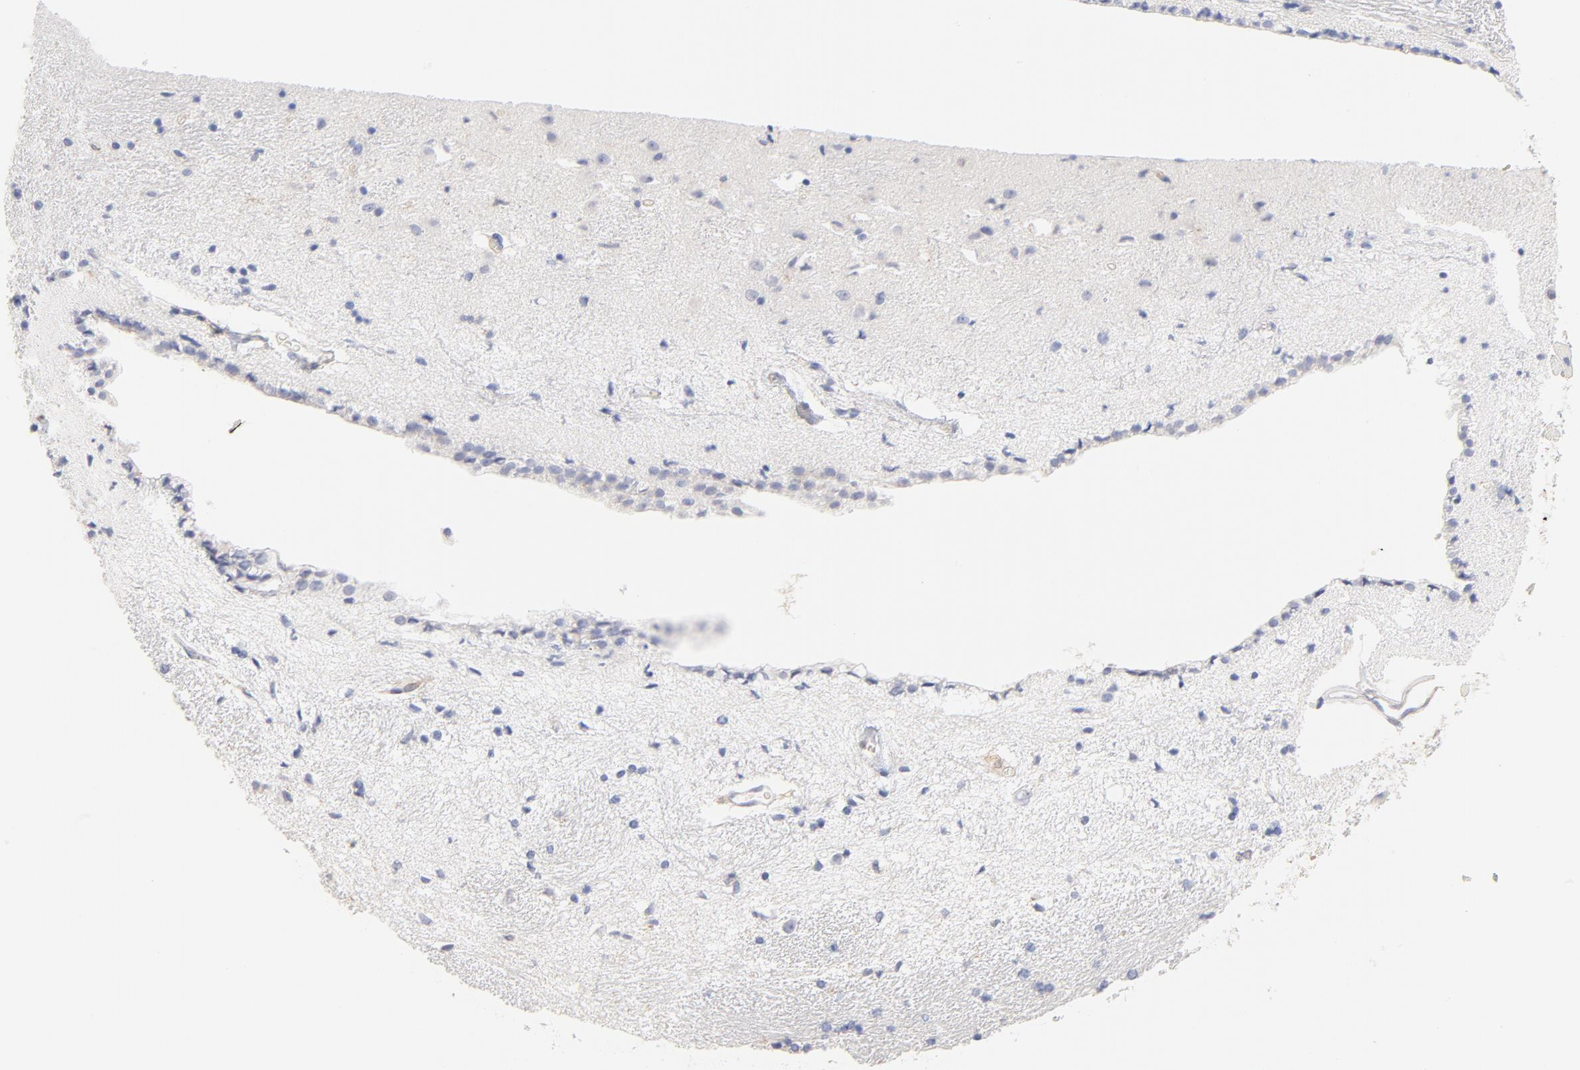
{"staining": {"intensity": "negative", "quantity": "none", "location": "none"}, "tissue": "hippocampus", "cell_type": "Glial cells", "image_type": "normal", "snomed": [{"axis": "morphology", "description": "Normal tissue, NOS"}, {"axis": "topography", "description": "Hippocampus"}], "caption": "Human hippocampus stained for a protein using immunohistochemistry demonstrates no expression in glial cells.", "gene": "ITGA8", "patient": {"sex": "female", "age": 54}}